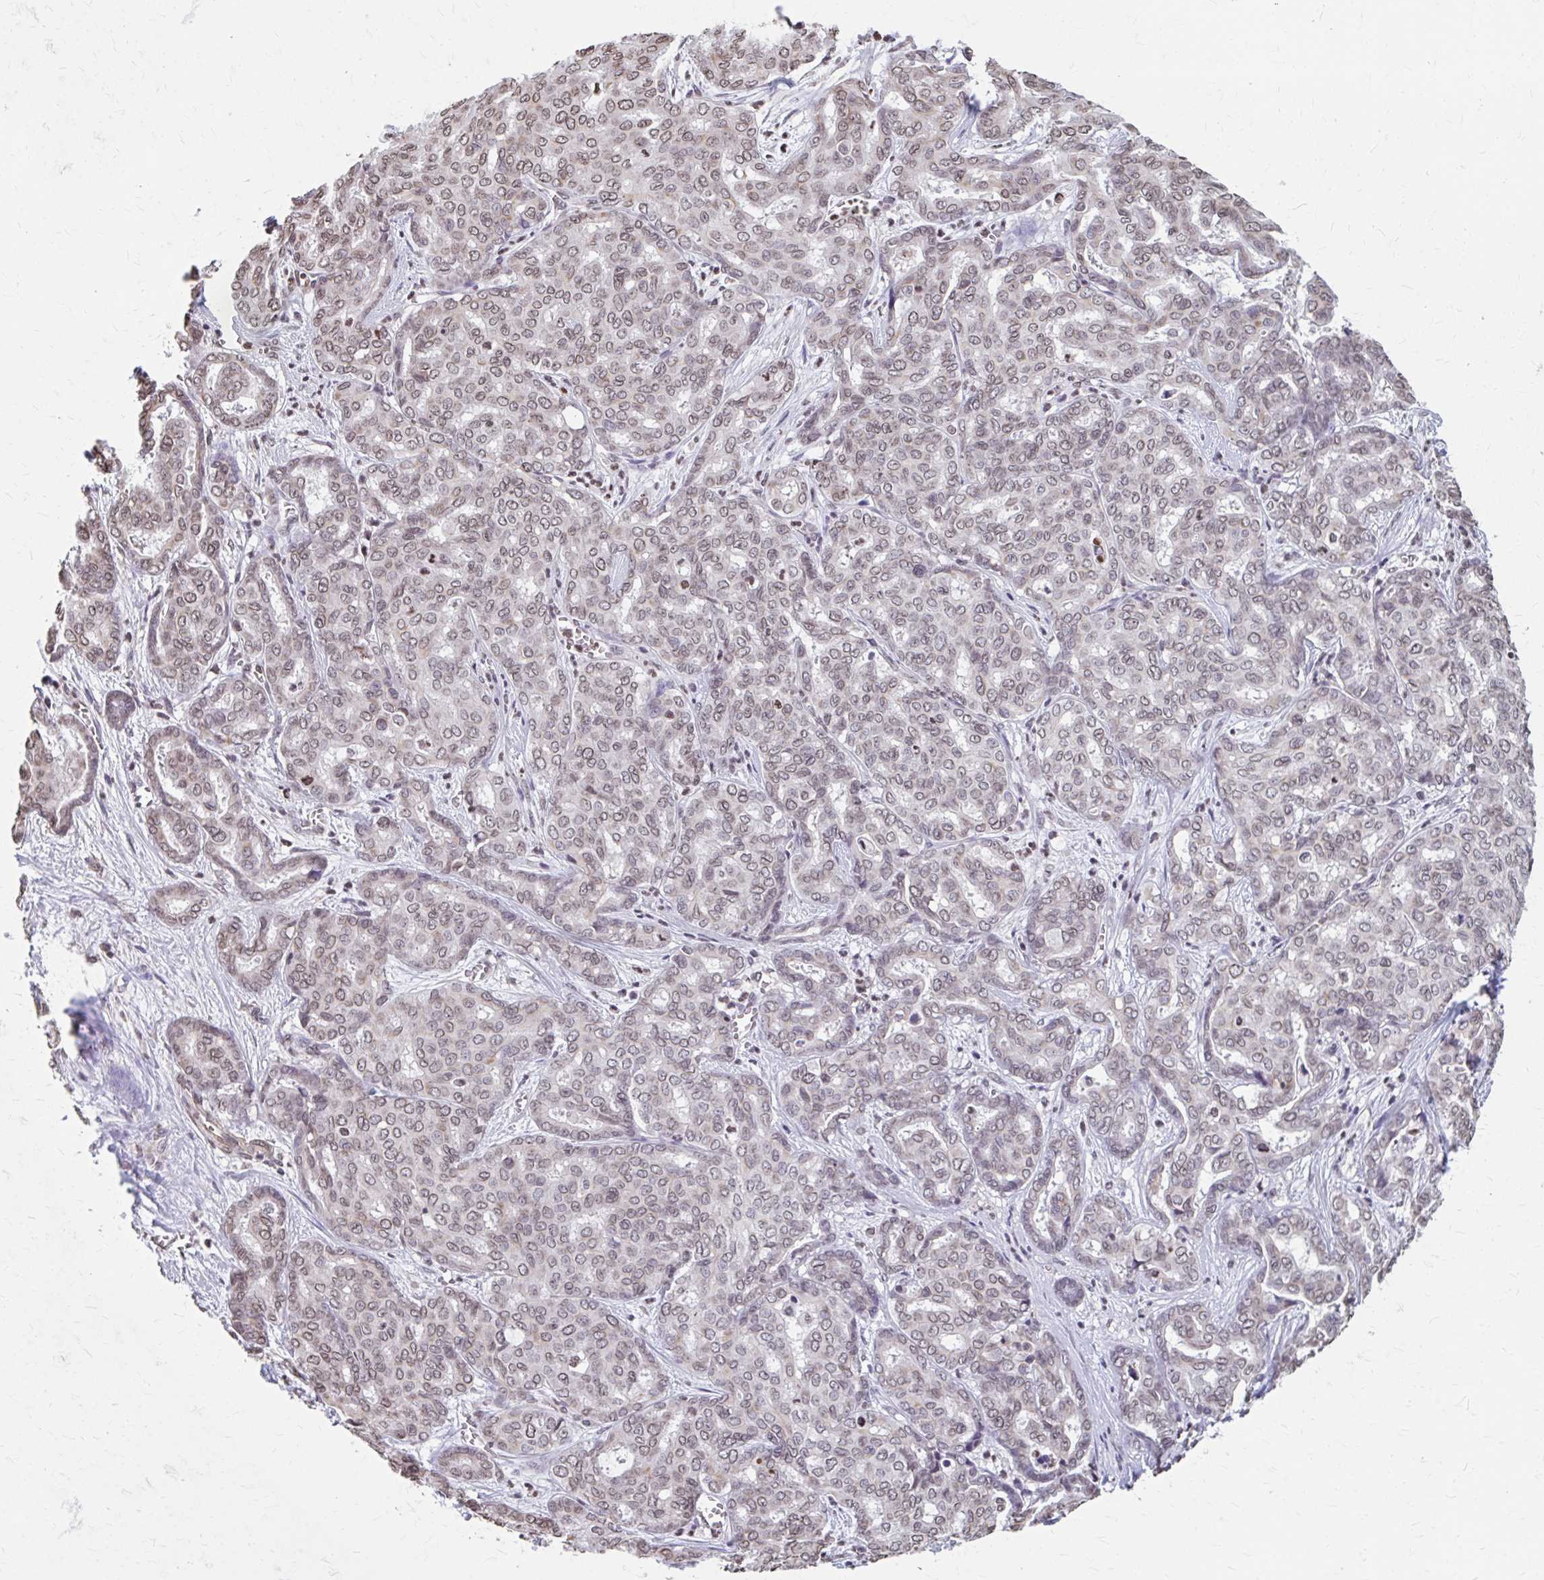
{"staining": {"intensity": "moderate", "quantity": "25%-75%", "location": "nuclear"}, "tissue": "liver cancer", "cell_type": "Tumor cells", "image_type": "cancer", "snomed": [{"axis": "morphology", "description": "Cholangiocarcinoma"}, {"axis": "topography", "description": "Liver"}], "caption": "This micrograph reveals cholangiocarcinoma (liver) stained with immunohistochemistry to label a protein in brown. The nuclear of tumor cells show moderate positivity for the protein. Nuclei are counter-stained blue.", "gene": "ORC3", "patient": {"sex": "female", "age": 64}}